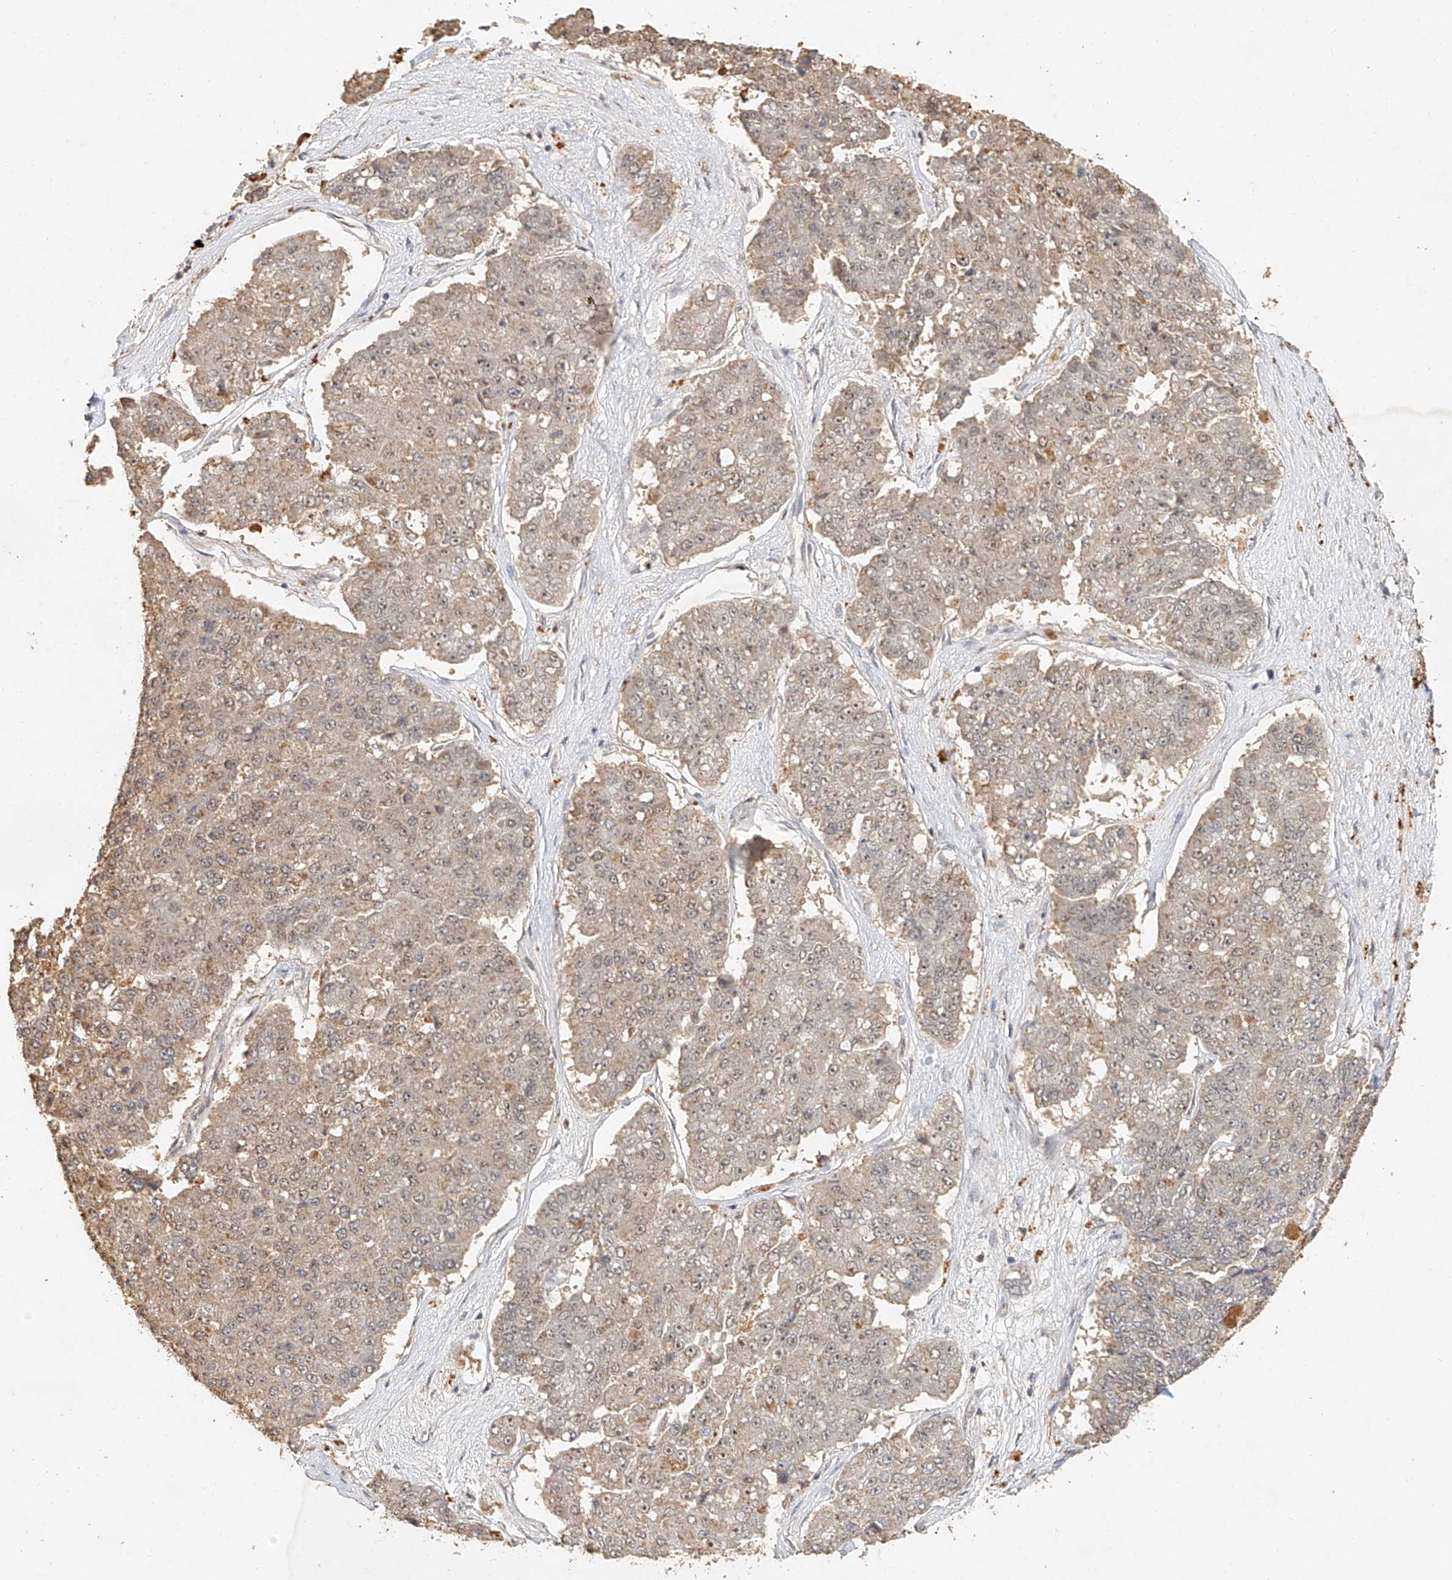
{"staining": {"intensity": "weak", "quantity": "<25%", "location": "cytoplasmic/membranous"}, "tissue": "pancreatic cancer", "cell_type": "Tumor cells", "image_type": "cancer", "snomed": [{"axis": "morphology", "description": "Adenocarcinoma, NOS"}, {"axis": "topography", "description": "Pancreas"}], "caption": "This is an immunohistochemistry photomicrograph of pancreatic adenocarcinoma. There is no expression in tumor cells.", "gene": "CXorf58", "patient": {"sex": "male", "age": 50}}